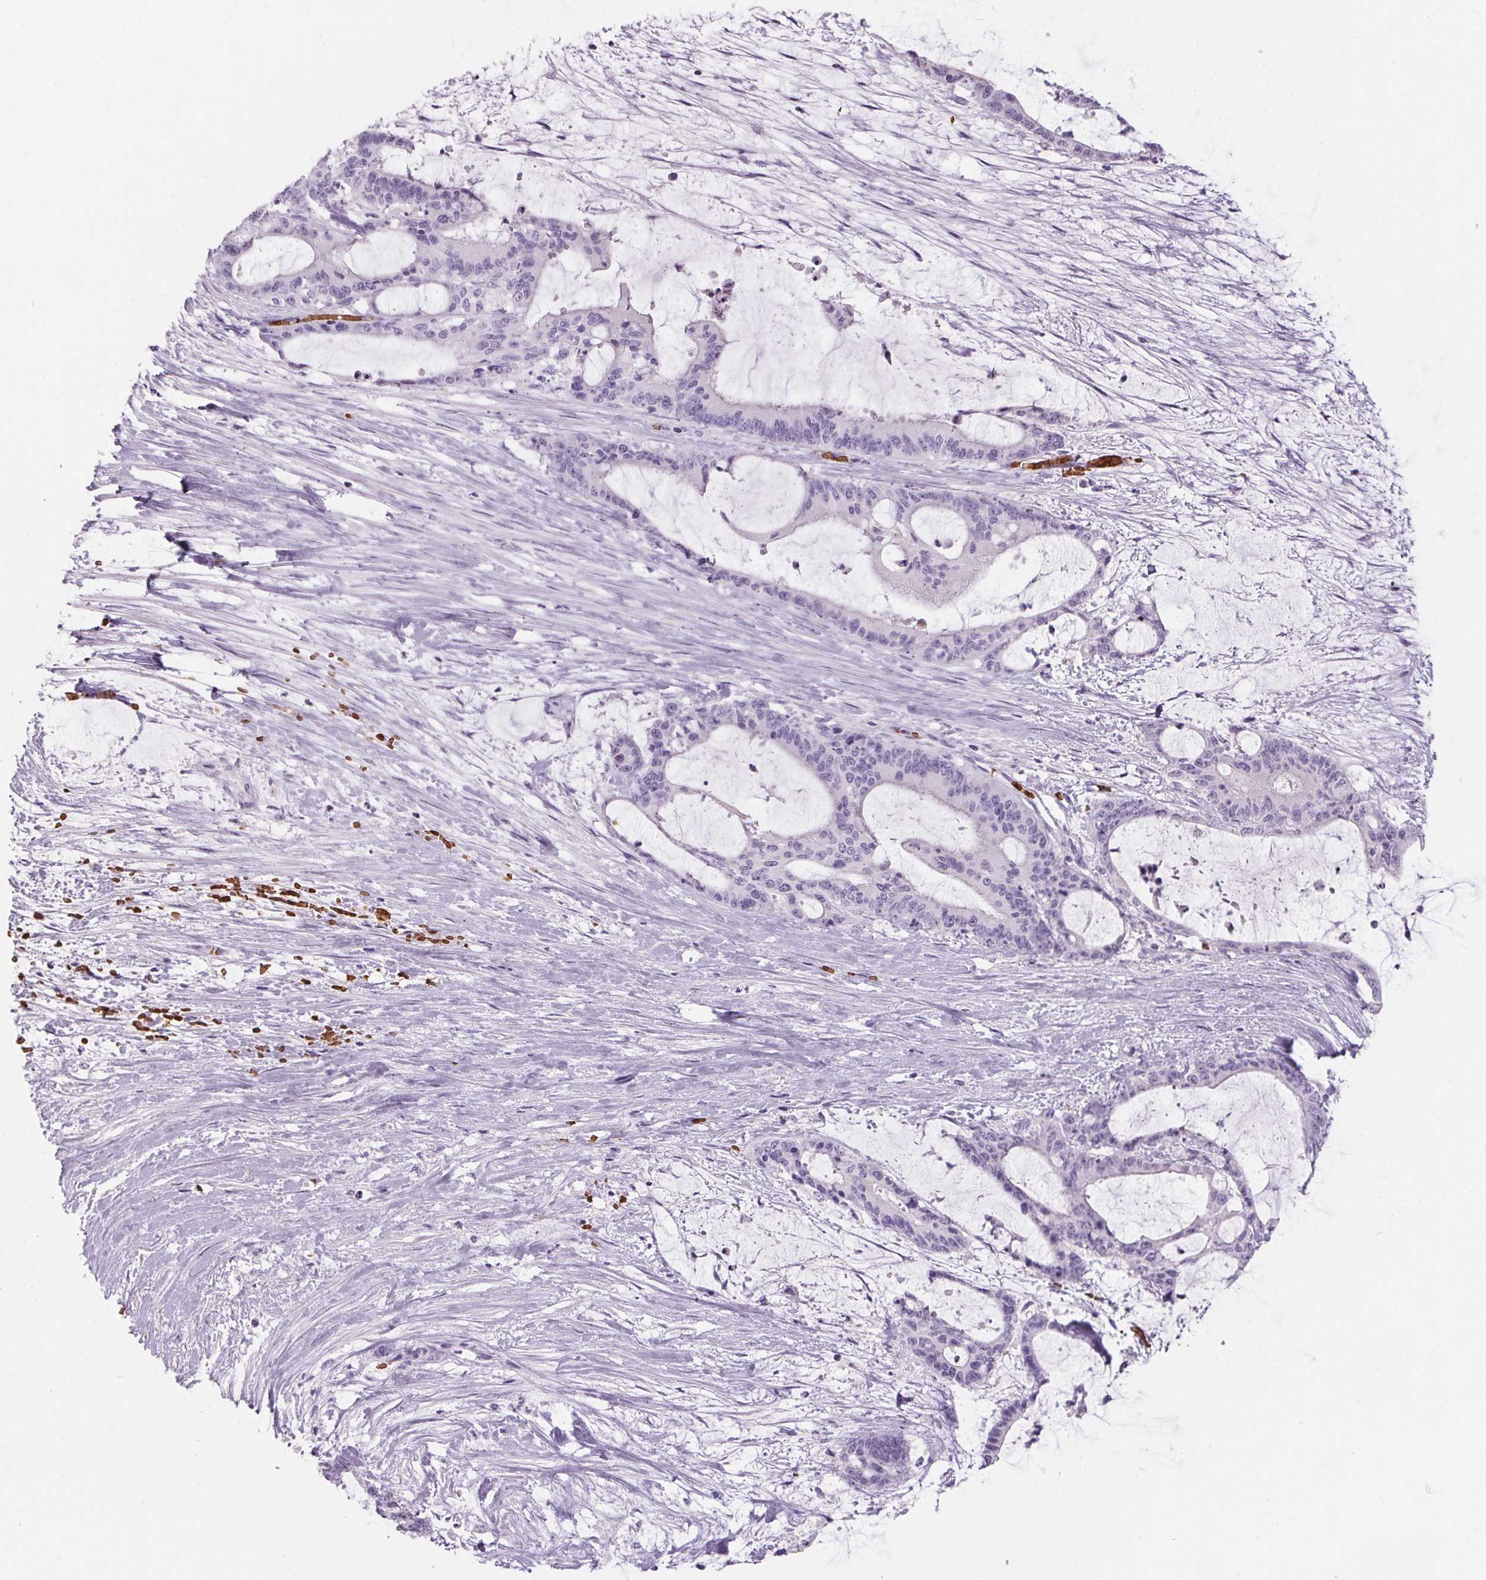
{"staining": {"intensity": "negative", "quantity": "none", "location": "none"}, "tissue": "liver cancer", "cell_type": "Tumor cells", "image_type": "cancer", "snomed": [{"axis": "morphology", "description": "Normal tissue, NOS"}, {"axis": "morphology", "description": "Cholangiocarcinoma"}, {"axis": "topography", "description": "Liver"}, {"axis": "topography", "description": "Peripheral nerve tissue"}], "caption": "IHC of liver cancer (cholangiocarcinoma) demonstrates no staining in tumor cells.", "gene": "HBQ1", "patient": {"sex": "female", "age": 73}}